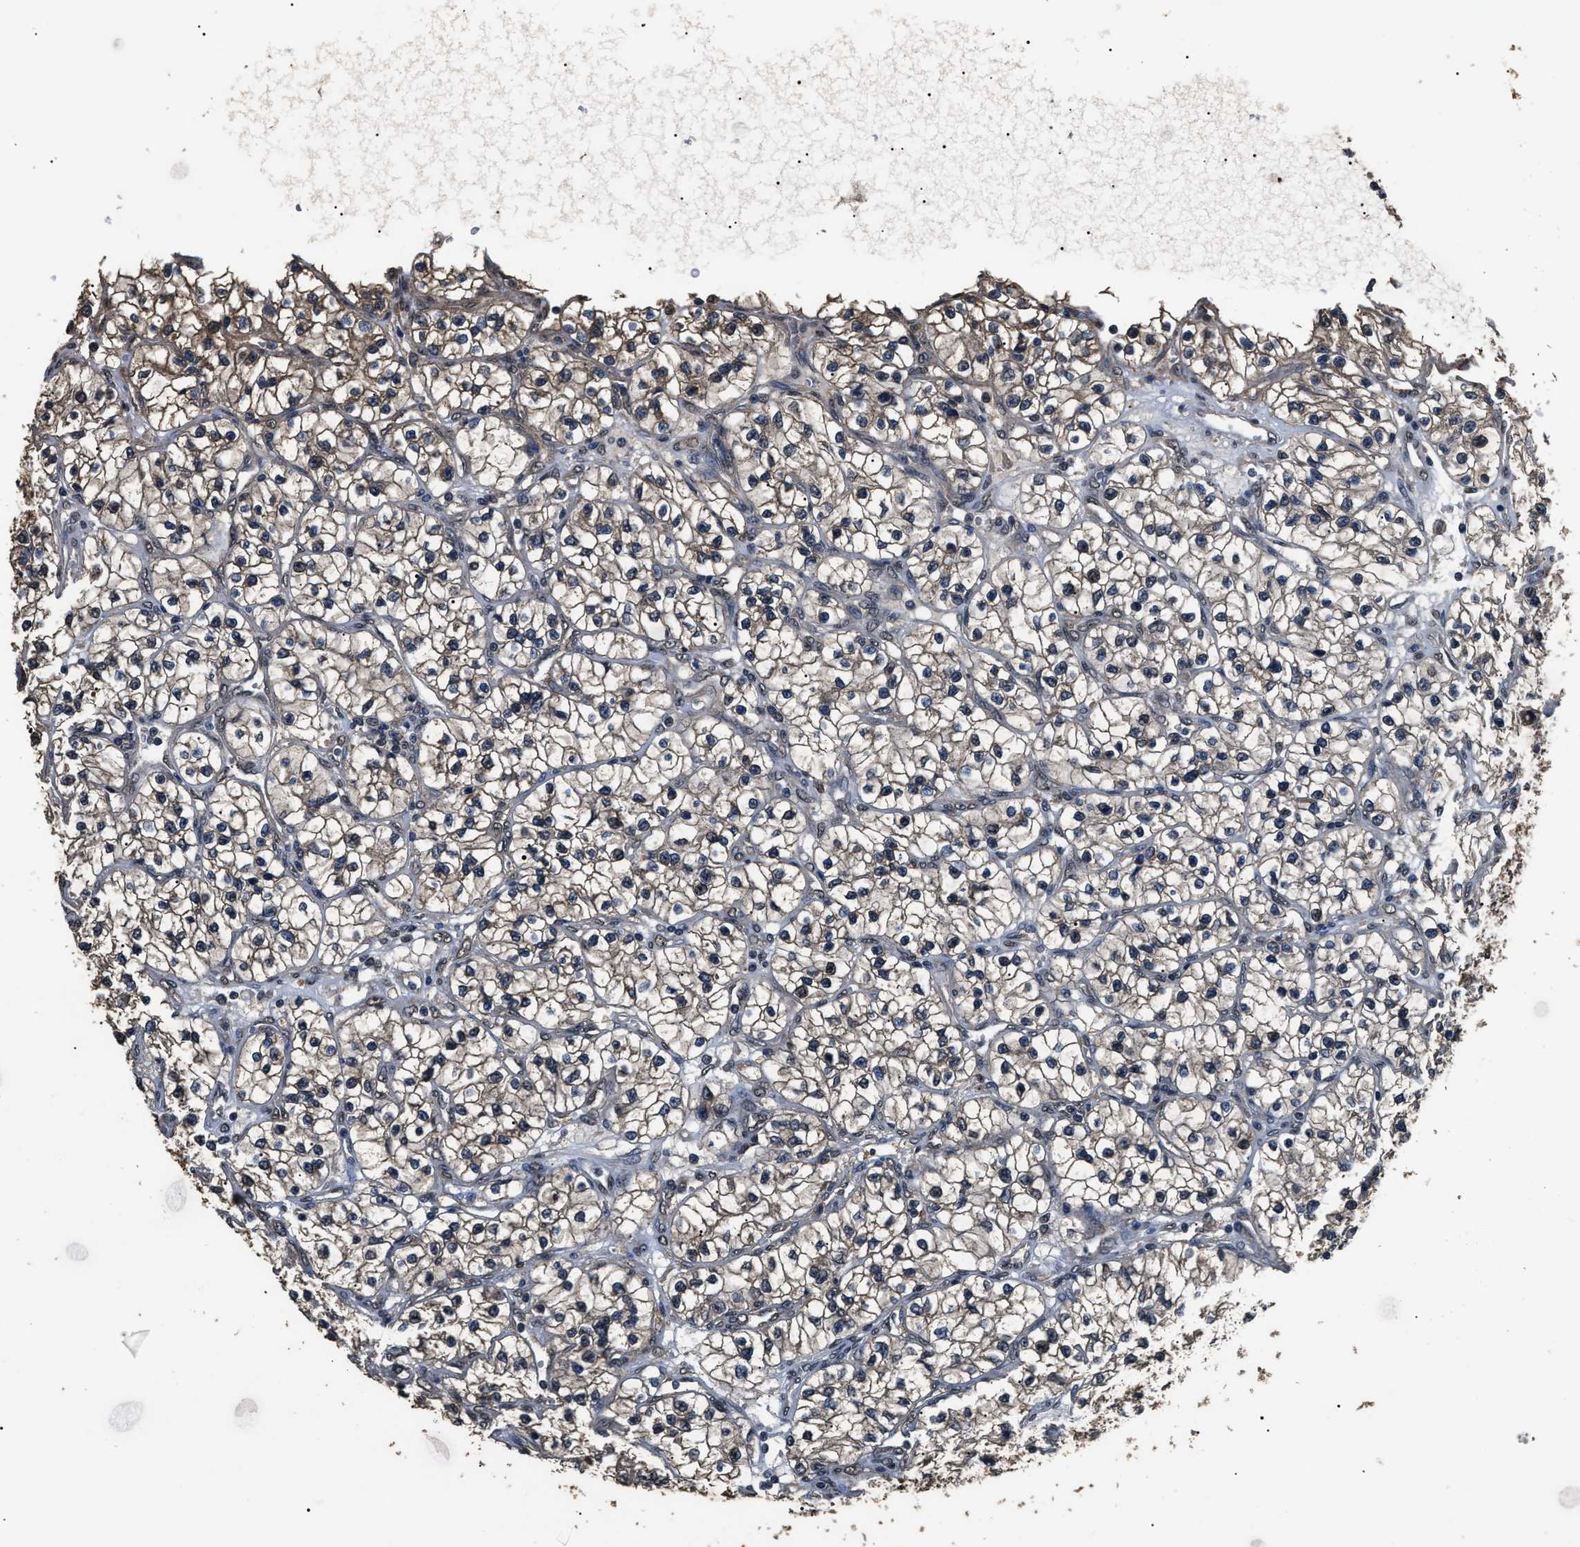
{"staining": {"intensity": "weak", "quantity": "<25%", "location": "cytoplasmic/membranous"}, "tissue": "renal cancer", "cell_type": "Tumor cells", "image_type": "cancer", "snomed": [{"axis": "morphology", "description": "Adenocarcinoma, NOS"}, {"axis": "topography", "description": "Kidney"}], "caption": "Immunohistochemistry image of neoplastic tissue: human renal cancer (adenocarcinoma) stained with DAB displays no significant protein positivity in tumor cells.", "gene": "PSMD8", "patient": {"sex": "female", "age": 57}}